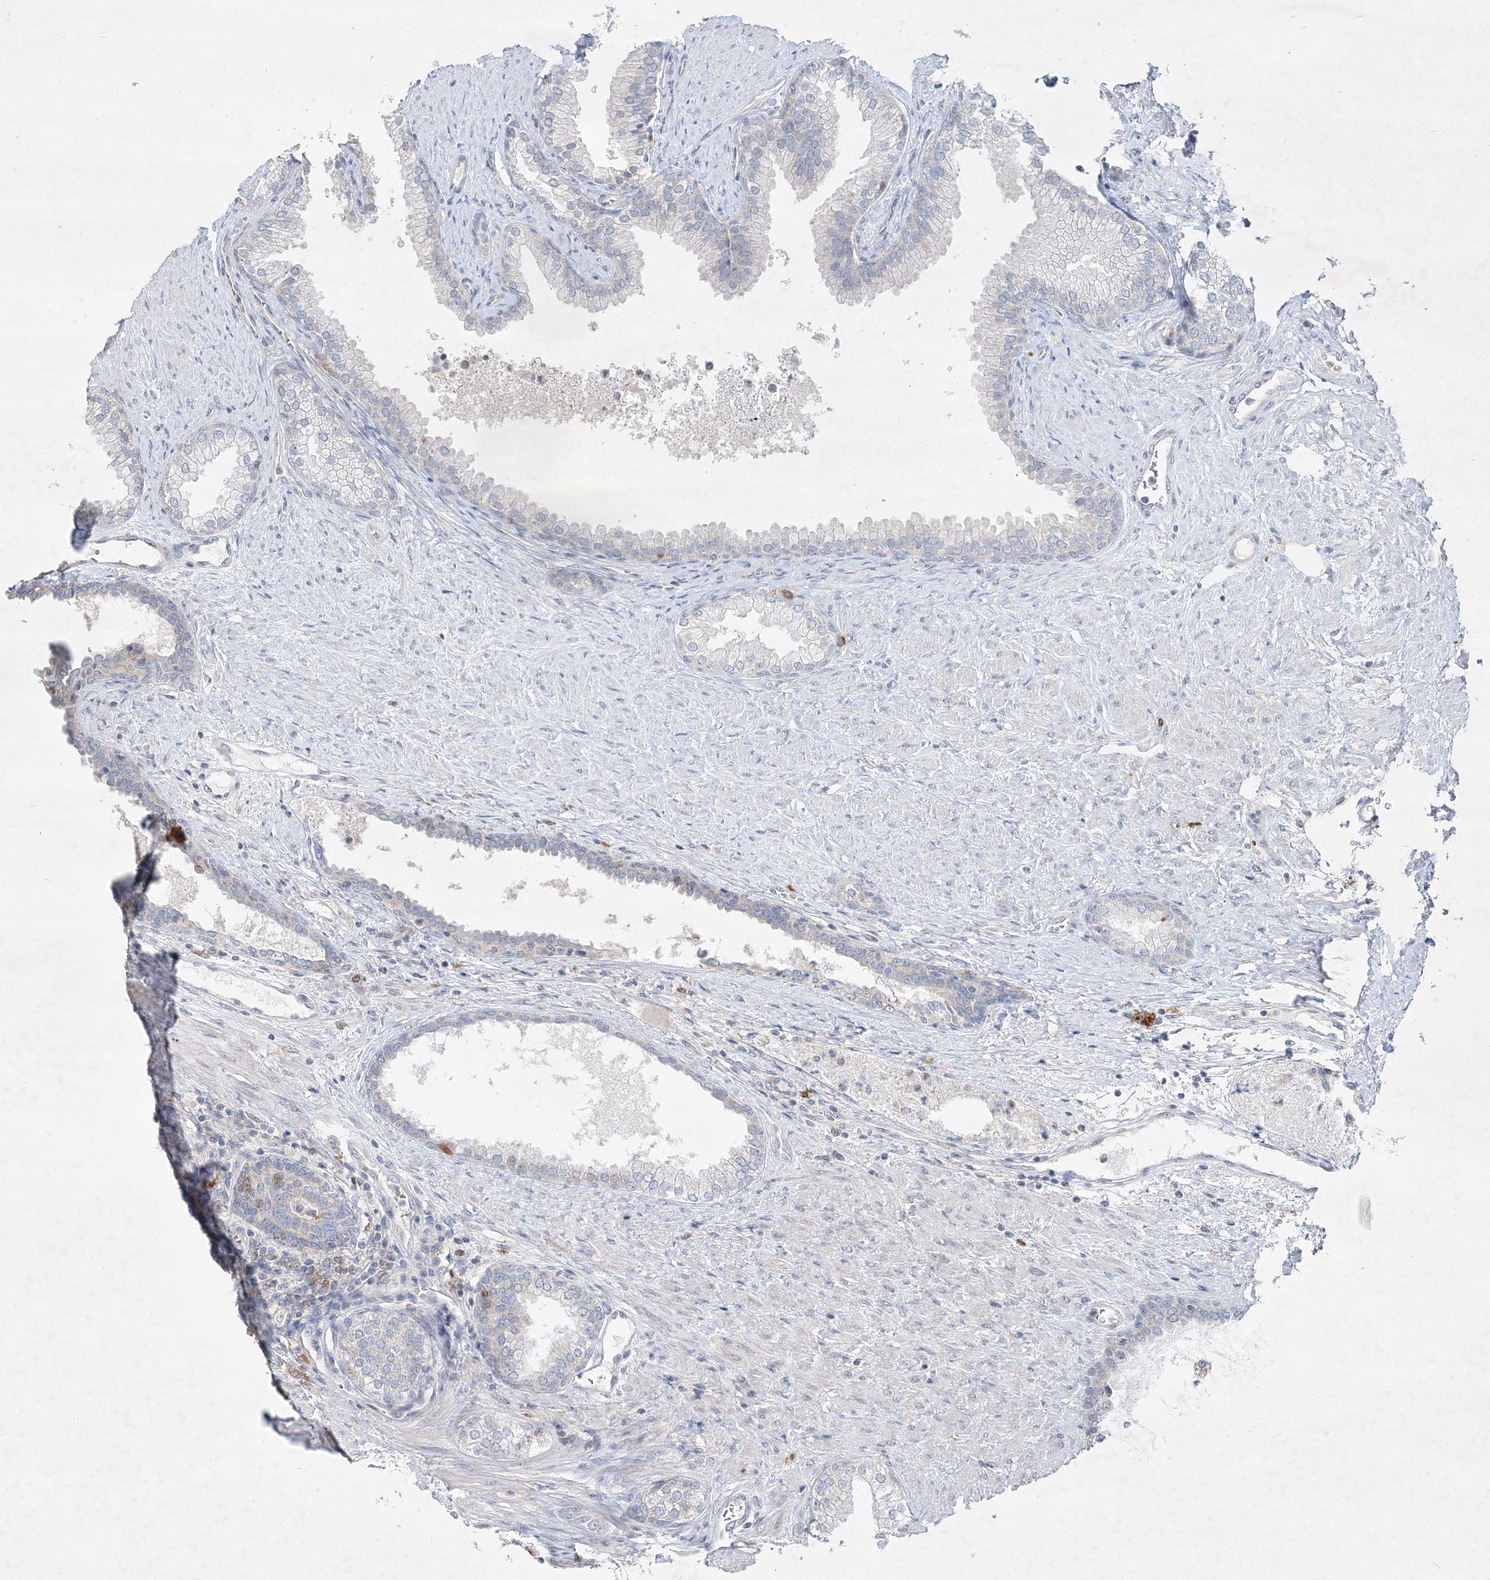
{"staining": {"intensity": "negative", "quantity": "none", "location": "none"}, "tissue": "prostate", "cell_type": "Glandular cells", "image_type": "normal", "snomed": [{"axis": "morphology", "description": "Normal tissue, NOS"}, {"axis": "topography", "description": "Prostate"}], "caption": "This image is of benign prostate stained with immunohistochemistry to label a protein in brown with the nuclei are counter-stained blue. There is no staining in glandular cells.", "gene": "CLNK", "patient": {"sex": "male", "age": 76}}